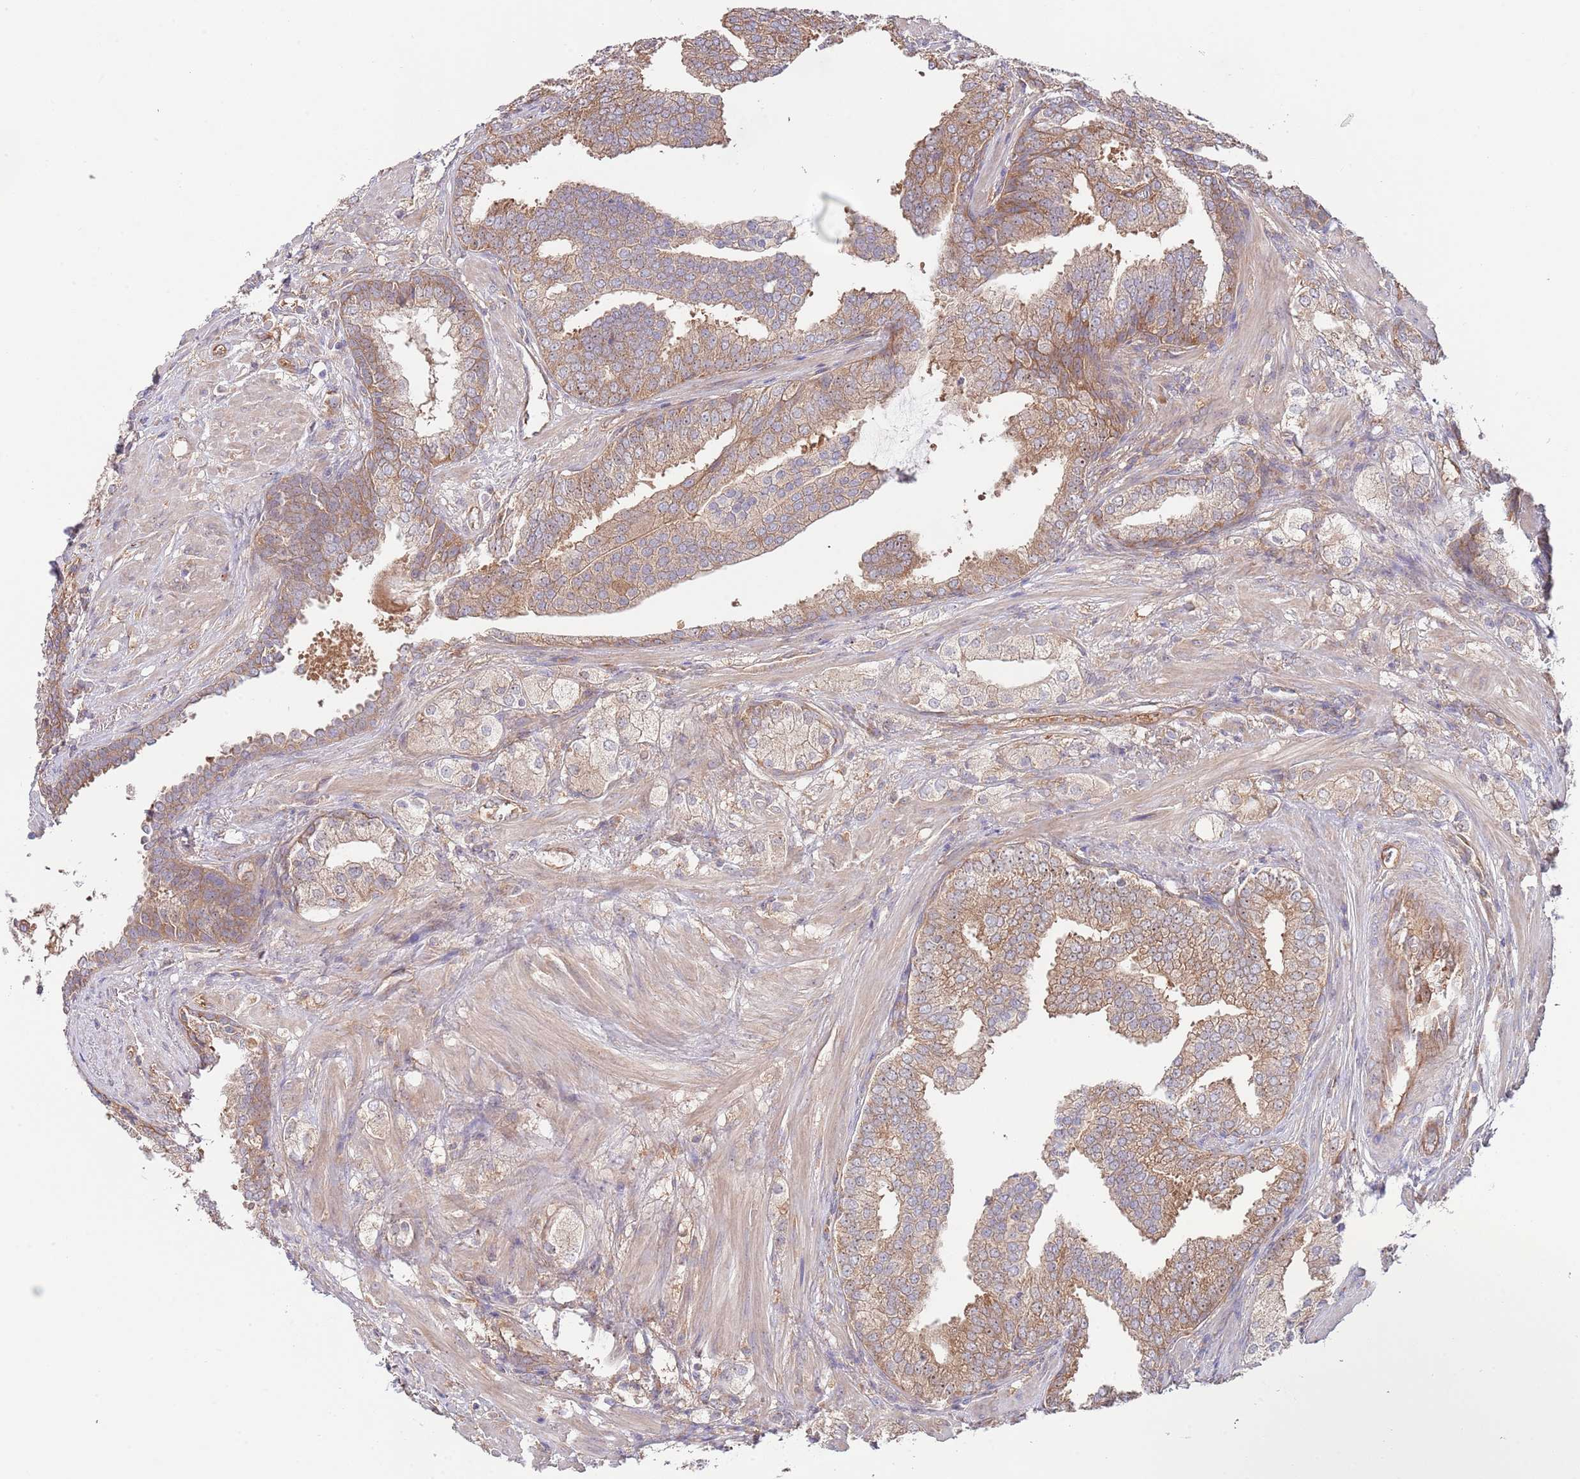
{"staining": {"intensity": "moderate", "quantity": ">75%", "location": "cytoplasmic/membranous"}, "tissue": "prostate cancer", "cell_type": "Tumor cells", "image_type": "cancer", "snomed": [{"axis": "morphology", "description": "Adenocarcinoma, High grade"}, {"axis": "topography", "description": "Prostate"}], "caption": "The immunohistochemical stain shows moderate cytoplasmic/membranous expression in tumor cells of prostate high-grade adenocarcinoma tissue. (DAB IHC, brown staining for protein, blue staining for nuclei).", "gene": "EIF3F", "patient": {"sex": "male", "age": 50}}